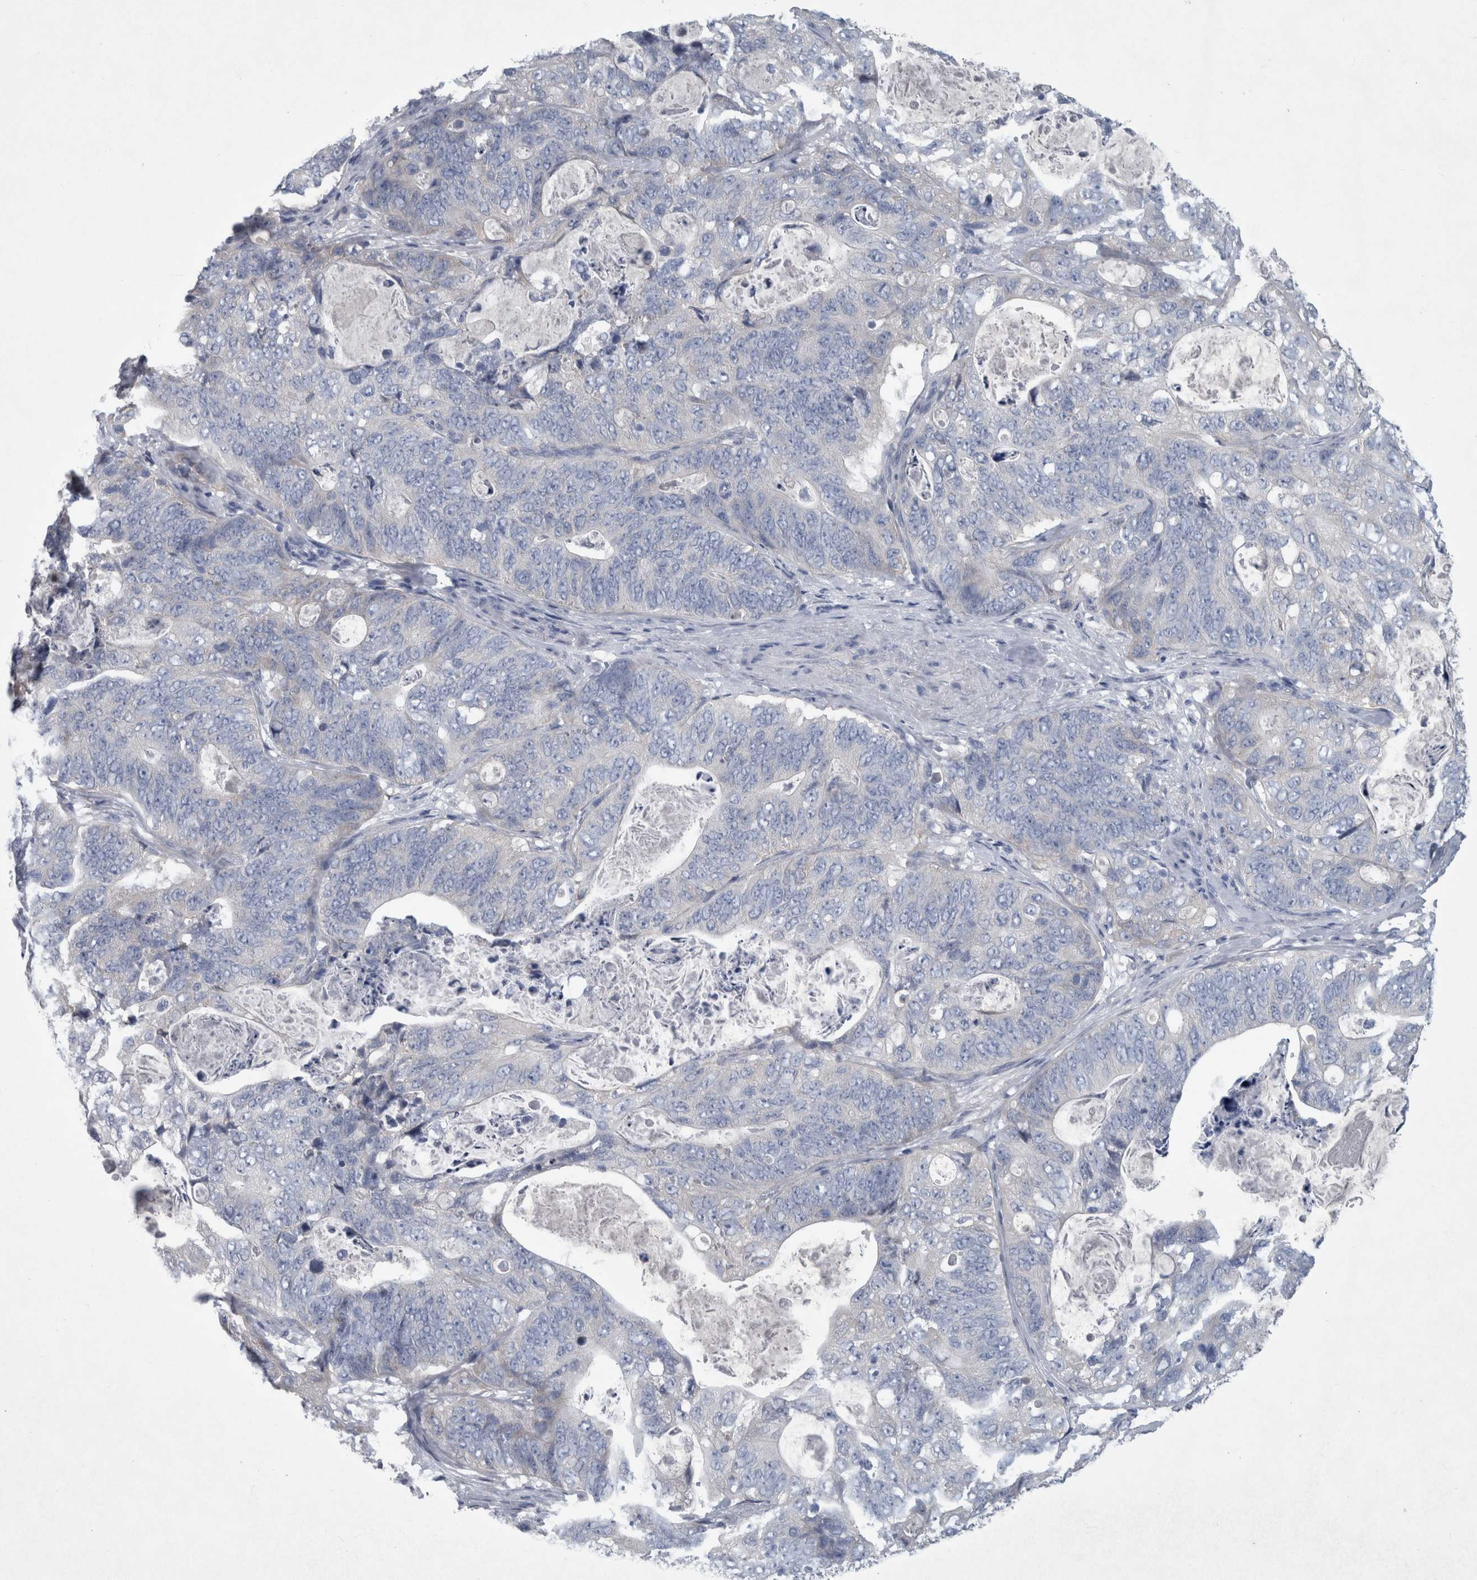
{"staining": {"intensity": "negative", "quantity": "none", "location": "none"}, "tissue": "stomach cancer", "cell_type": "Tumor cells", "image_type": "cancer", "snomed": [{"axis": "morphology", "description": "Normal tissue, NOS"}, {"axis": "morphology", "description": "Adenocarcinoma, NOS"}, {"axis": "topography", "description": "Stomach"}], "caption": "Stomach cancer (adenocarcinoma) was stained to show a protein in brown. There is no significant staining in tumor cells. The staining was performed using DAB to visualize the protein expression in brown, while the nuclei were stained in blue with hematoxylin (Magnification: 20x).", "gene": "FAM83H", "patient": {"sex": "female", "age": 89}}